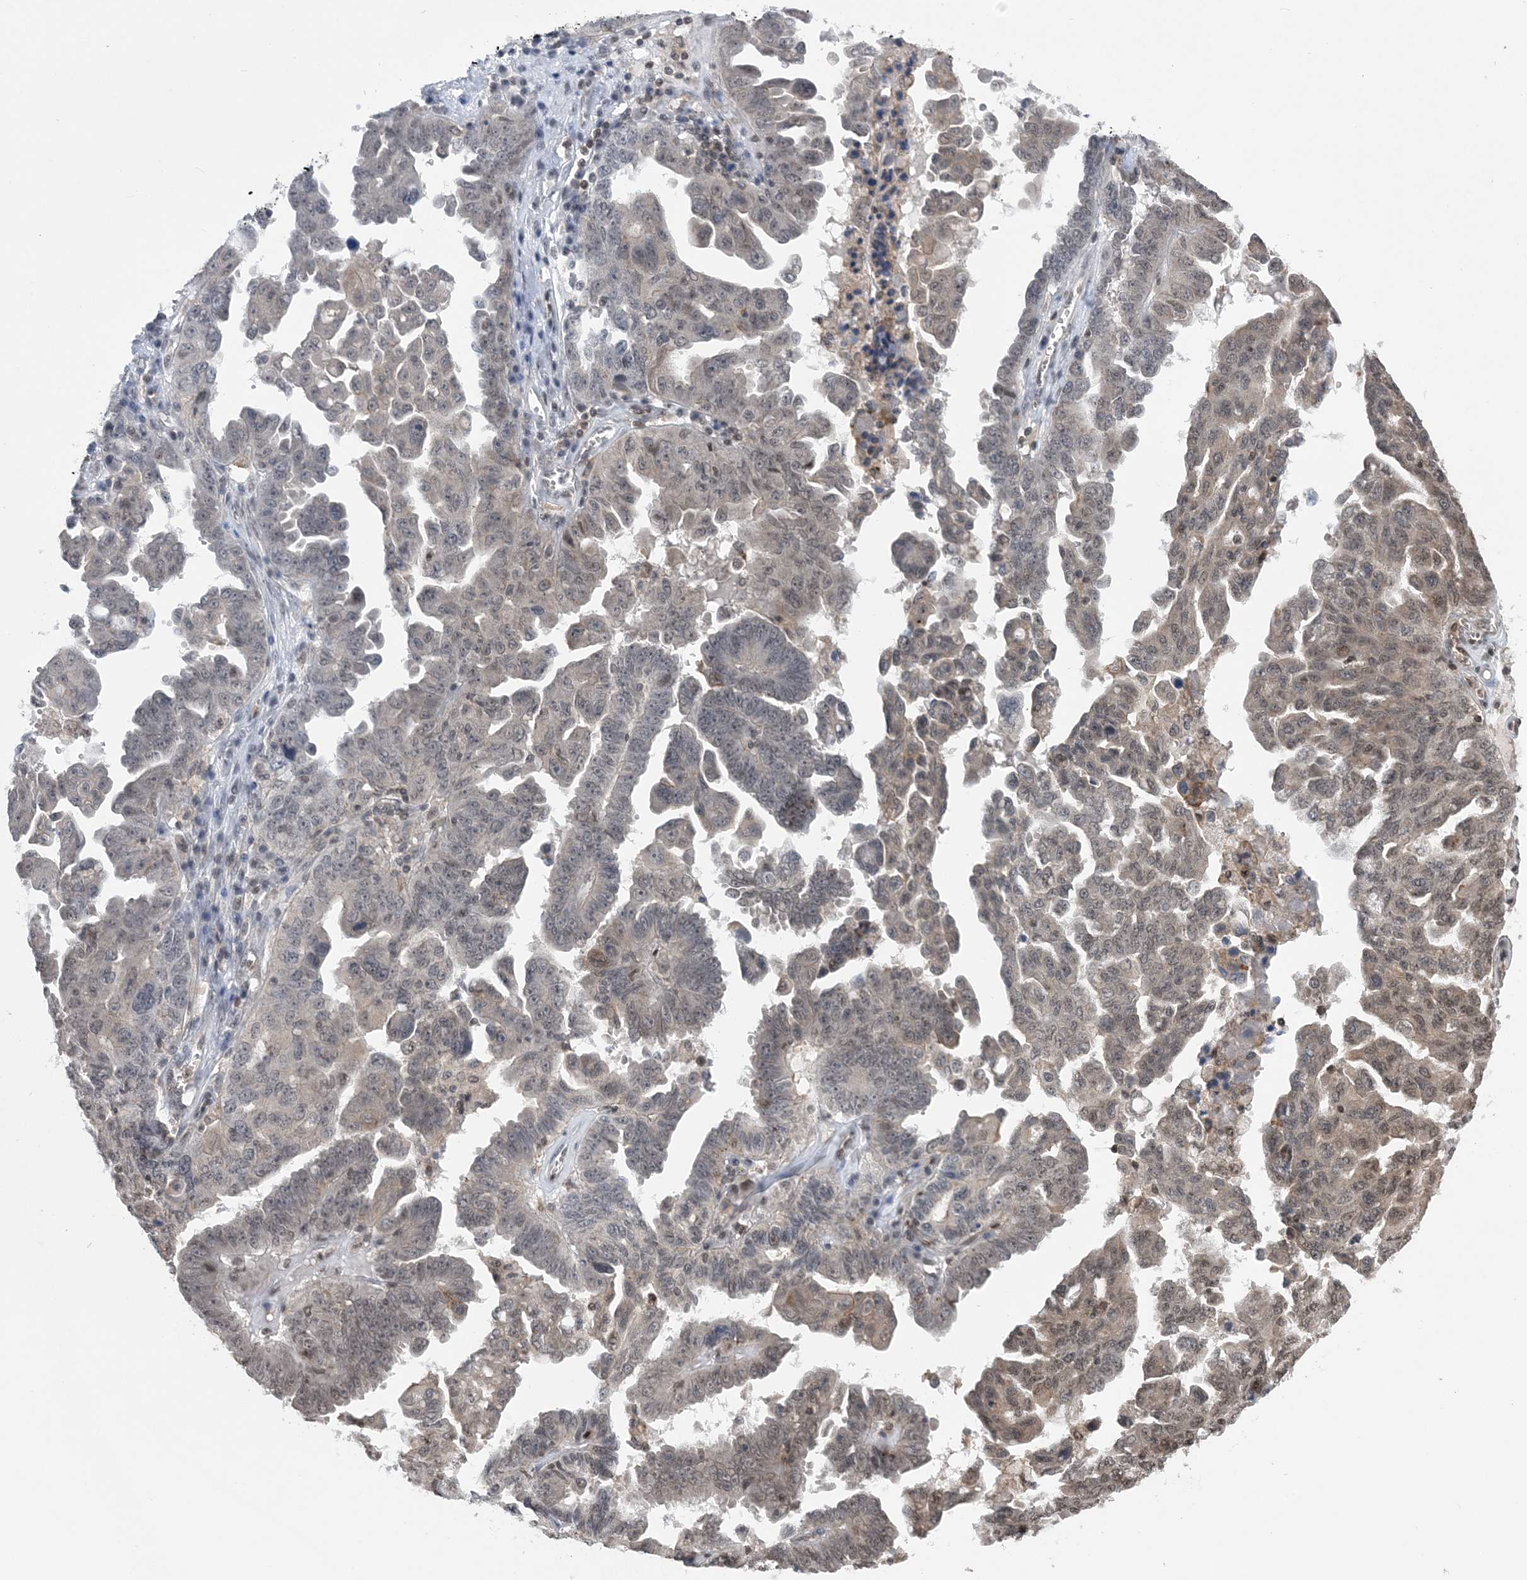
{"staining": {"intensity": "weak", "quantity": ">75%", "location": "nuclear"}, "tissue": "ovarian cancer", "cell_type": "Tumor cells", "image_type": "cancer", "snomed": [{"axis": "morphology", "description": "Carcinoma, endometroid"}, {"axis": "topography", "description": "Ovary"}], "caption": "Immunohistochemical staining of human ovarian endometroid carcinoma reveals low levels of weak nuclear staining in about >75% of tumor cells.", "gene": "CCDC152", "patient": {"sex": "female", "age": 62}}